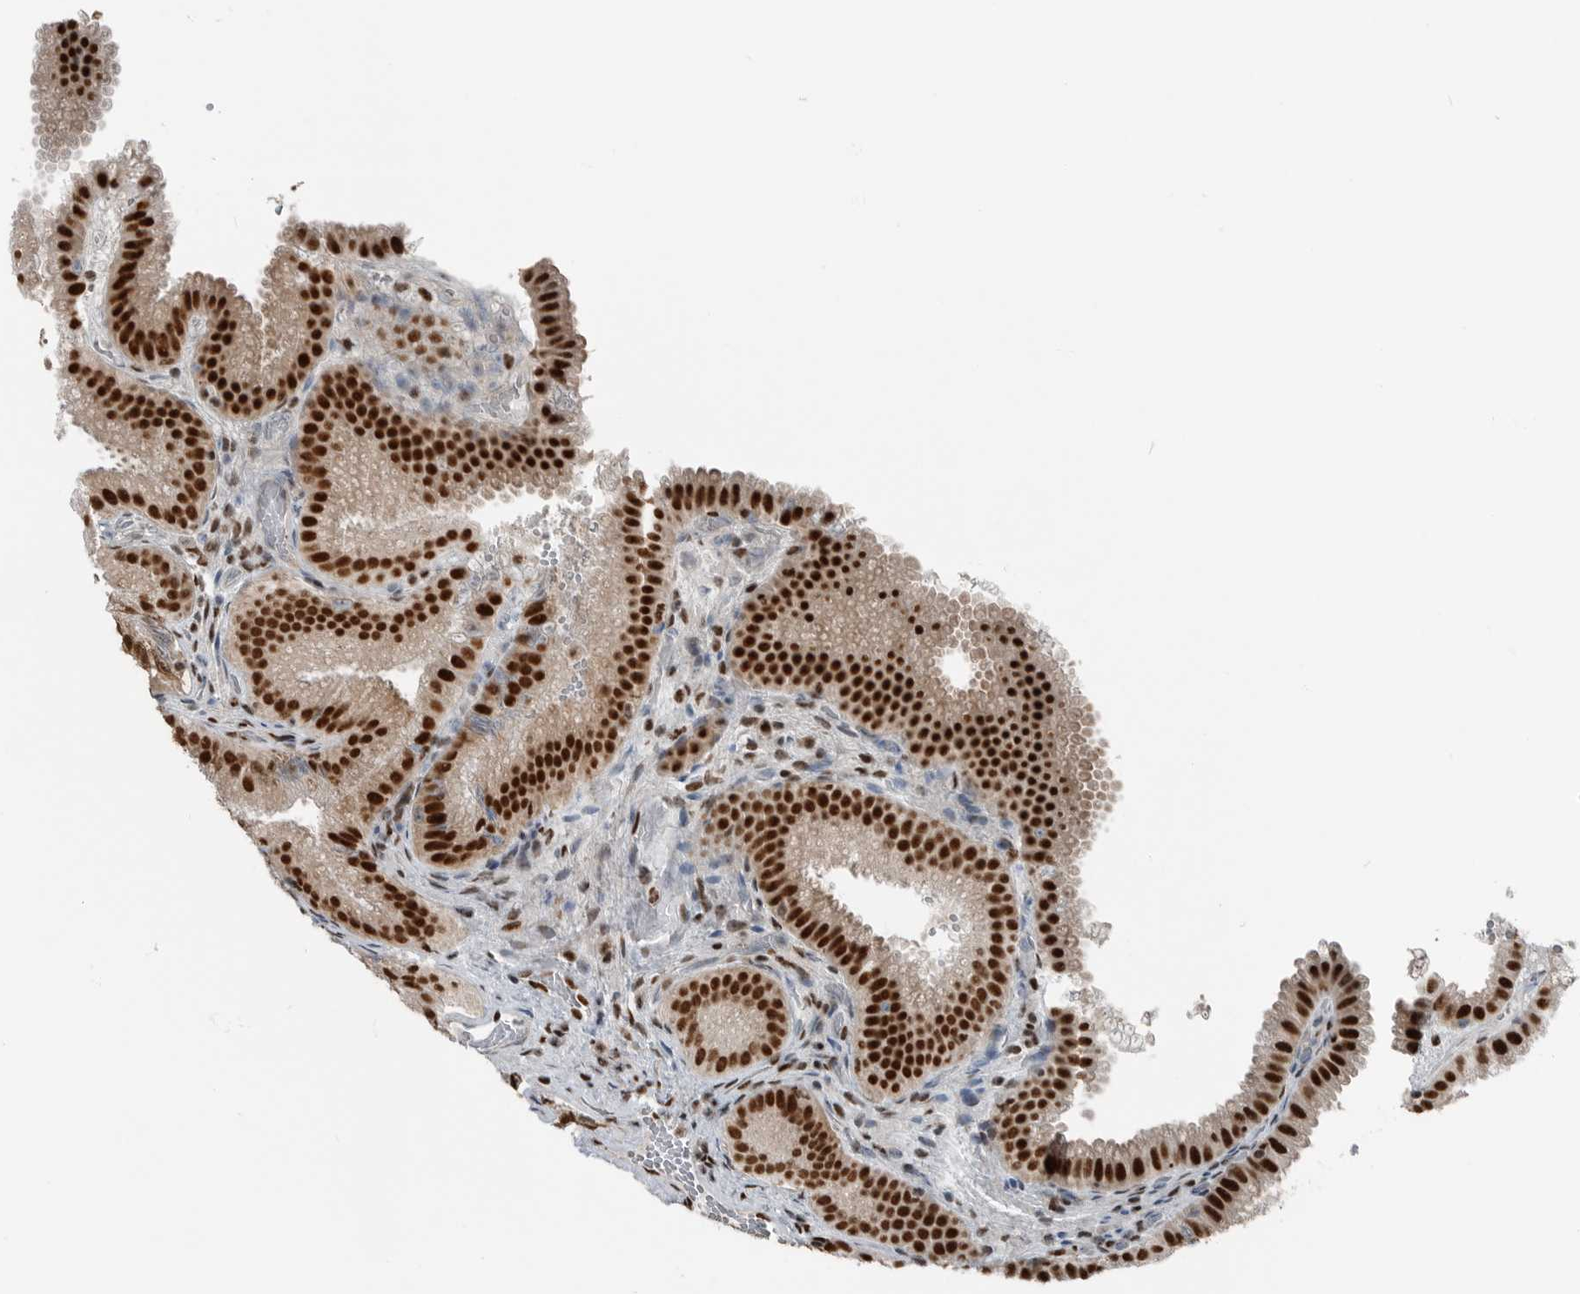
{"staining": {"intensity": "strong", "quantity": ">75%", "location": "cytoplasmic/membranous,nuclear"}, "tissue": "gallbladder", "cell_type": "Glandular cells", "image_type": "normal", "snomed": [{"axis": "morphology", "description": "Normal tissue, NOS"}, {"axis": "topography", "description": "Gallbladder"}], "caption": "A micrograph showing strong cytoplasmic/membranous,nuclear expression in about >75% of glandular cells in unremarkable gallbladder, as visualized by brown immunohistochemical staining.", "gene": "BLZF1", "patient": {"sex": "female", "age": 30}}